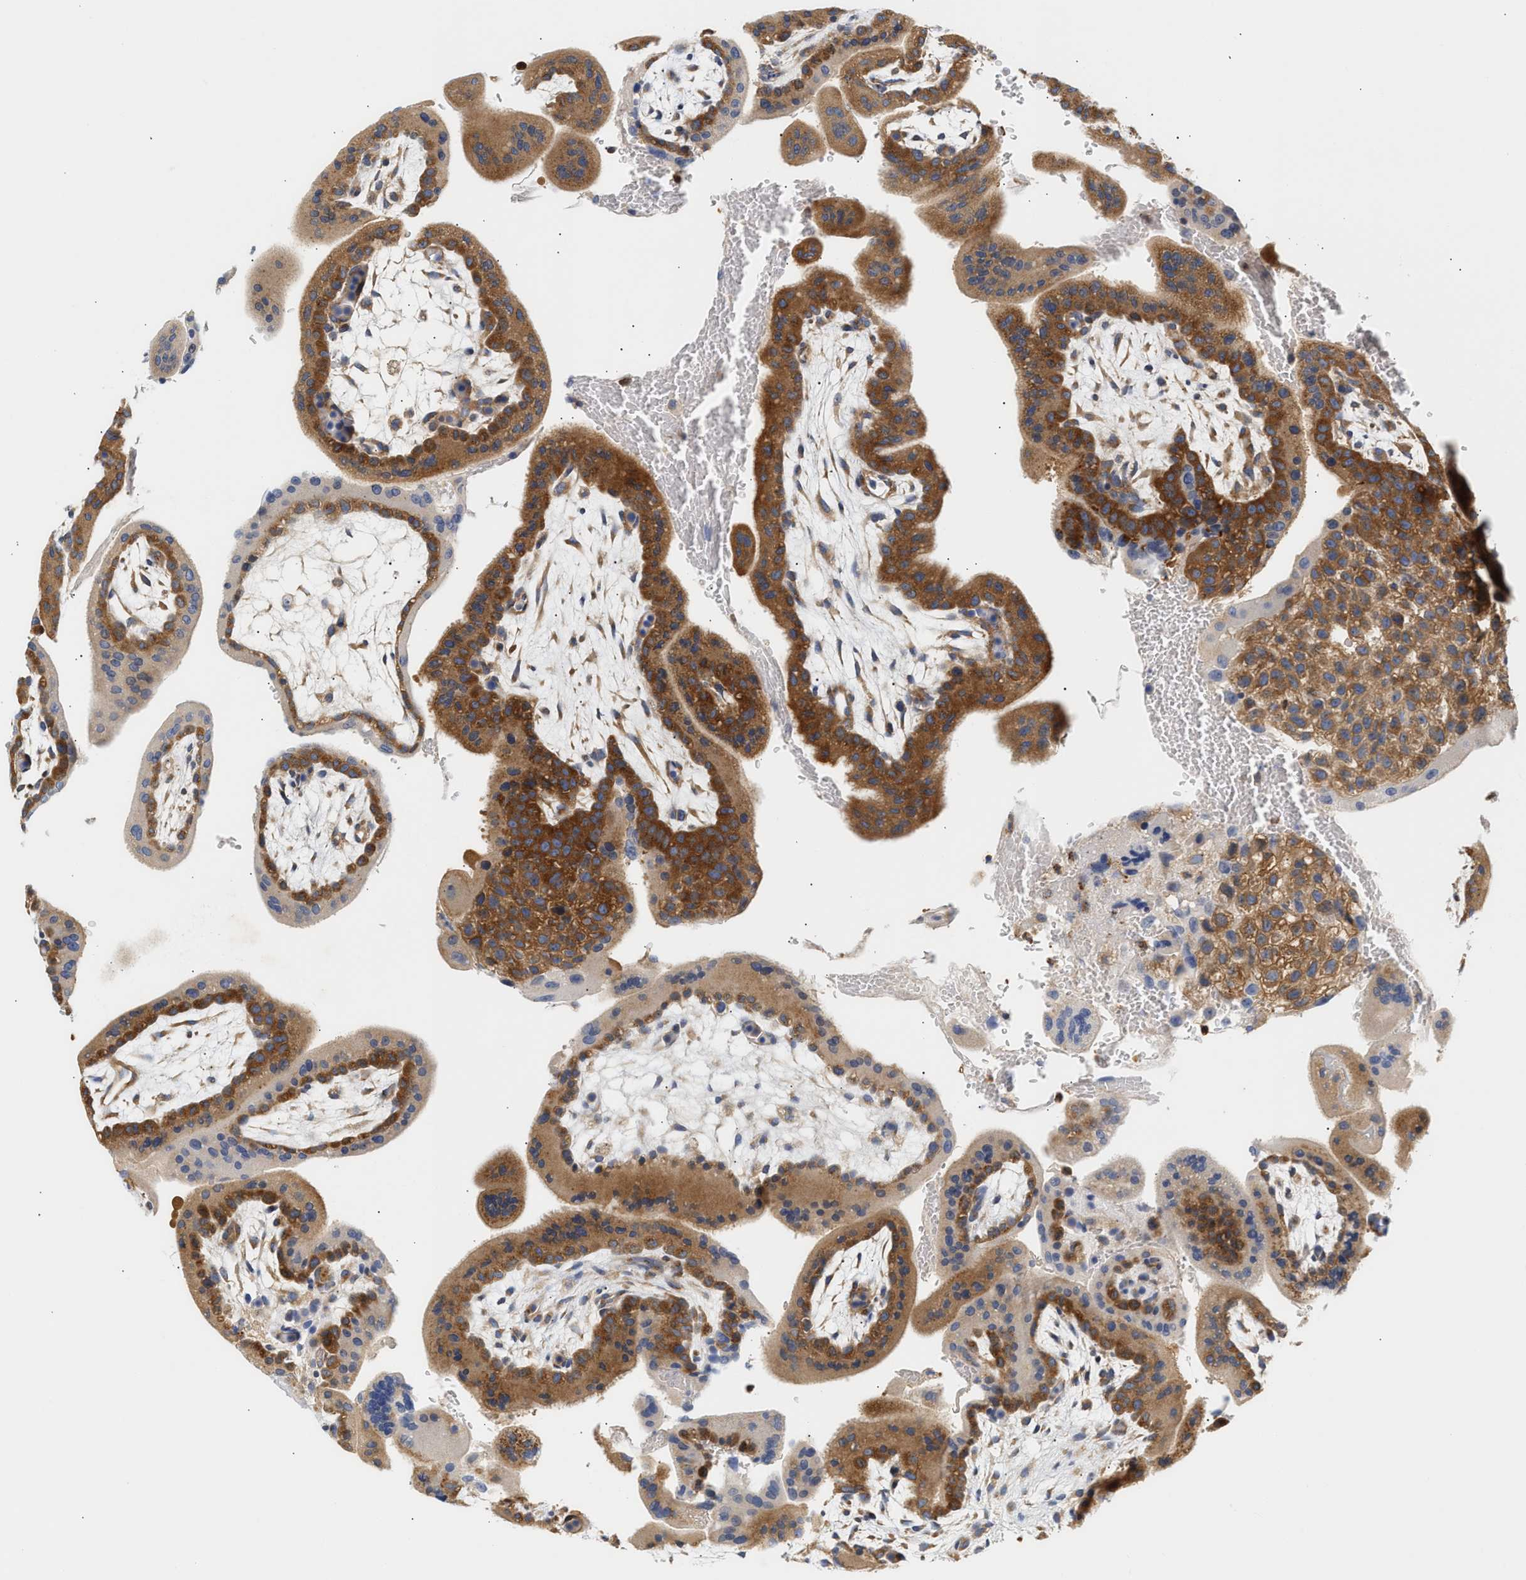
{"staining": {"intensity": "moderate", "quantity": ">75%", "location": "cytoplasmic/membranous"}, "tissue": "placenta", "cell_type": "Decidual cells", "image_type": "normal", "snomed": [{"axis": "morphology", "description": "Normal tissue, NOS"}, {"axis": "topography", "description": "Placenta"}], "caption": "A photomicrograph of human placenta stained for a protein reveals moderate cytoplasmic/membranous brown staining in decidual cells. (Stains: DAB in brown, nuclei in blue, Microscopy: brightfield microscopy at high magnification).", "gene": "TRIM50", "patient": {"sex": "female", "age": 35}}